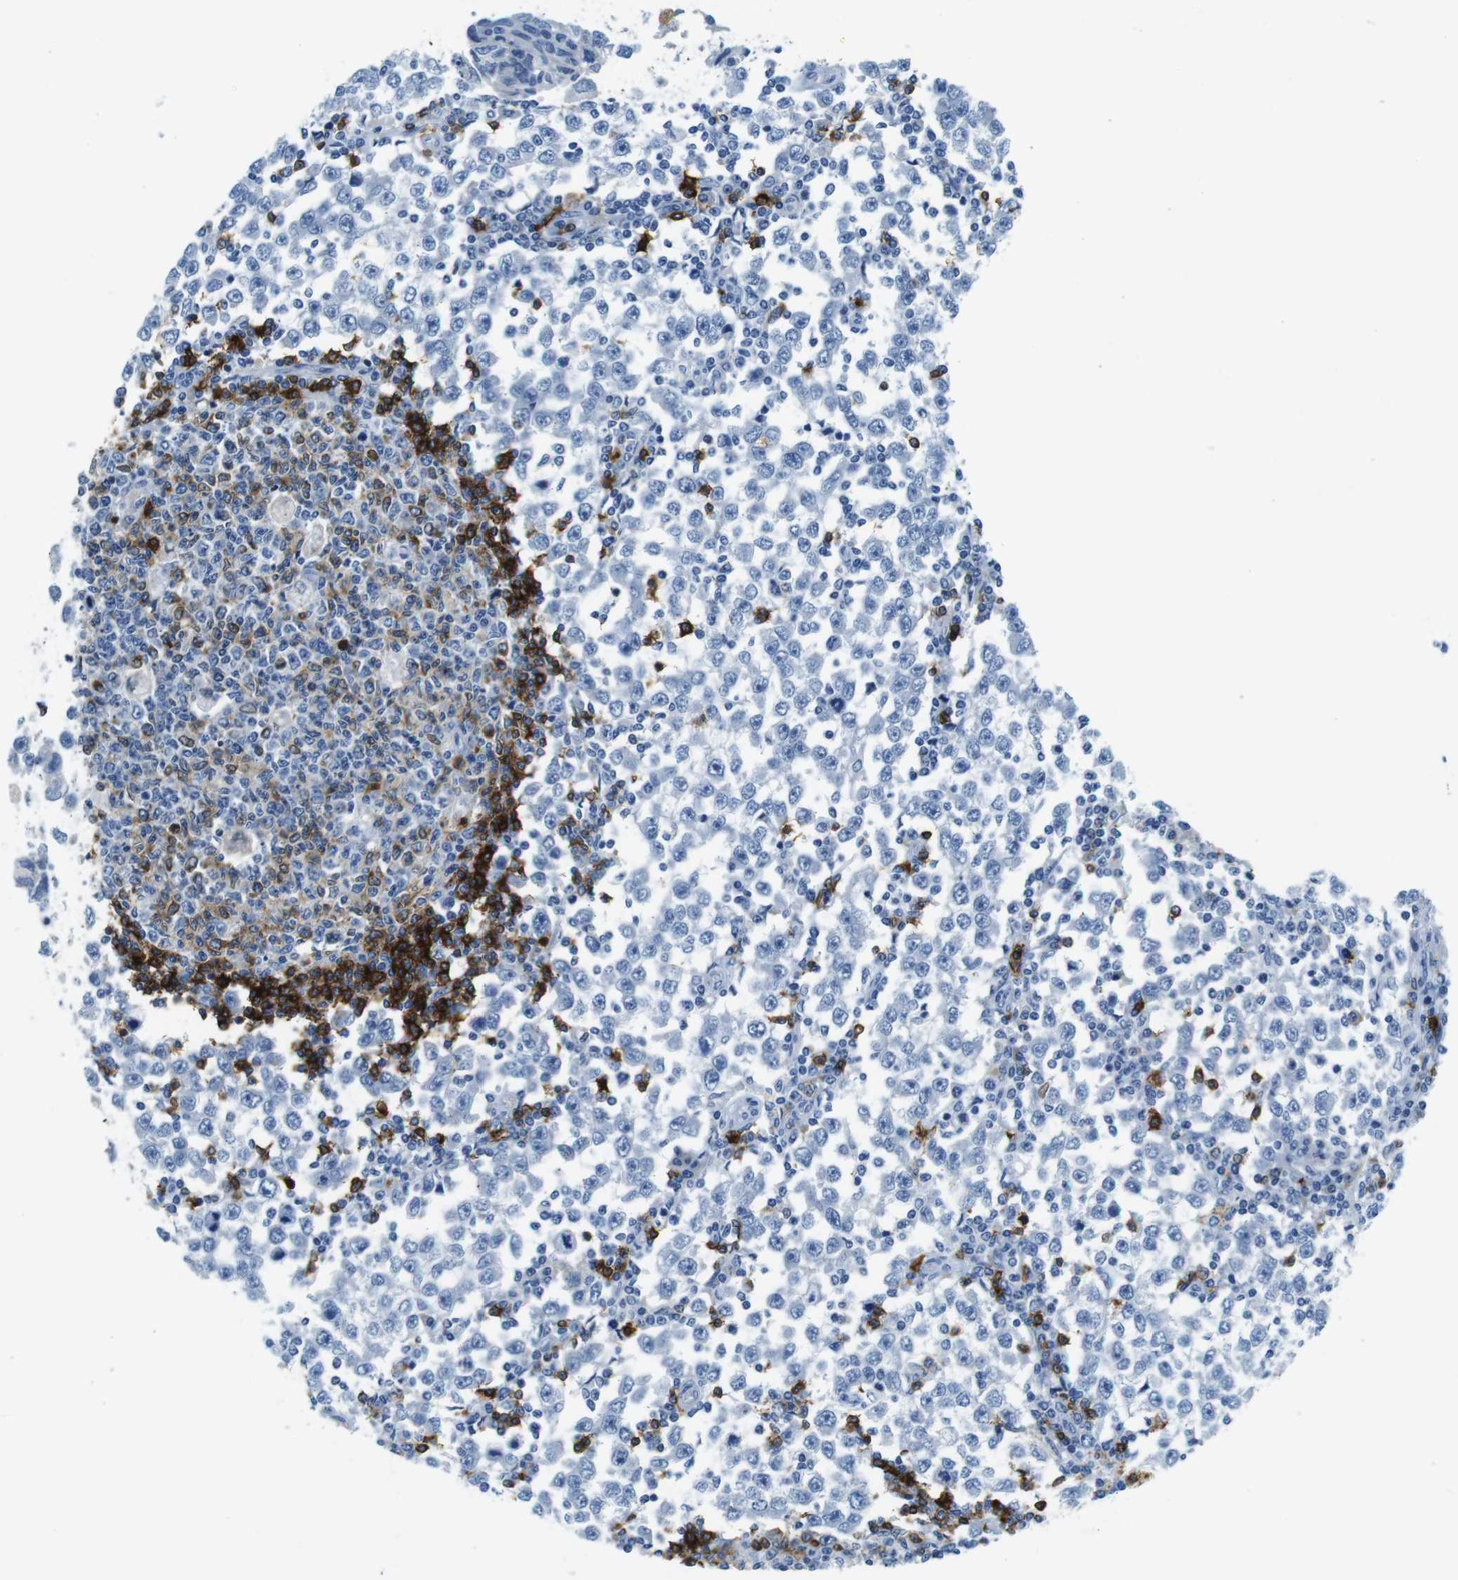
{"staining": {"intensity": "negative", "quantity": "none", "location": "none"}, "tissue": "testis cancer", "cell_type": "Tumor cells", "image_type": "cancer", "snomed": [{"axis": "morphology", "description": "Seminoma, NOS"}, {"axis": "topography", "description": "Testis"}], "caption": "High power microscopy micrograph of an immunohistochemistry photomicrograph of testis cancer, revealing no significant expression in tumor cells.", "gene": "IGHD", "patient": {"sex": "male", "age": 65}}